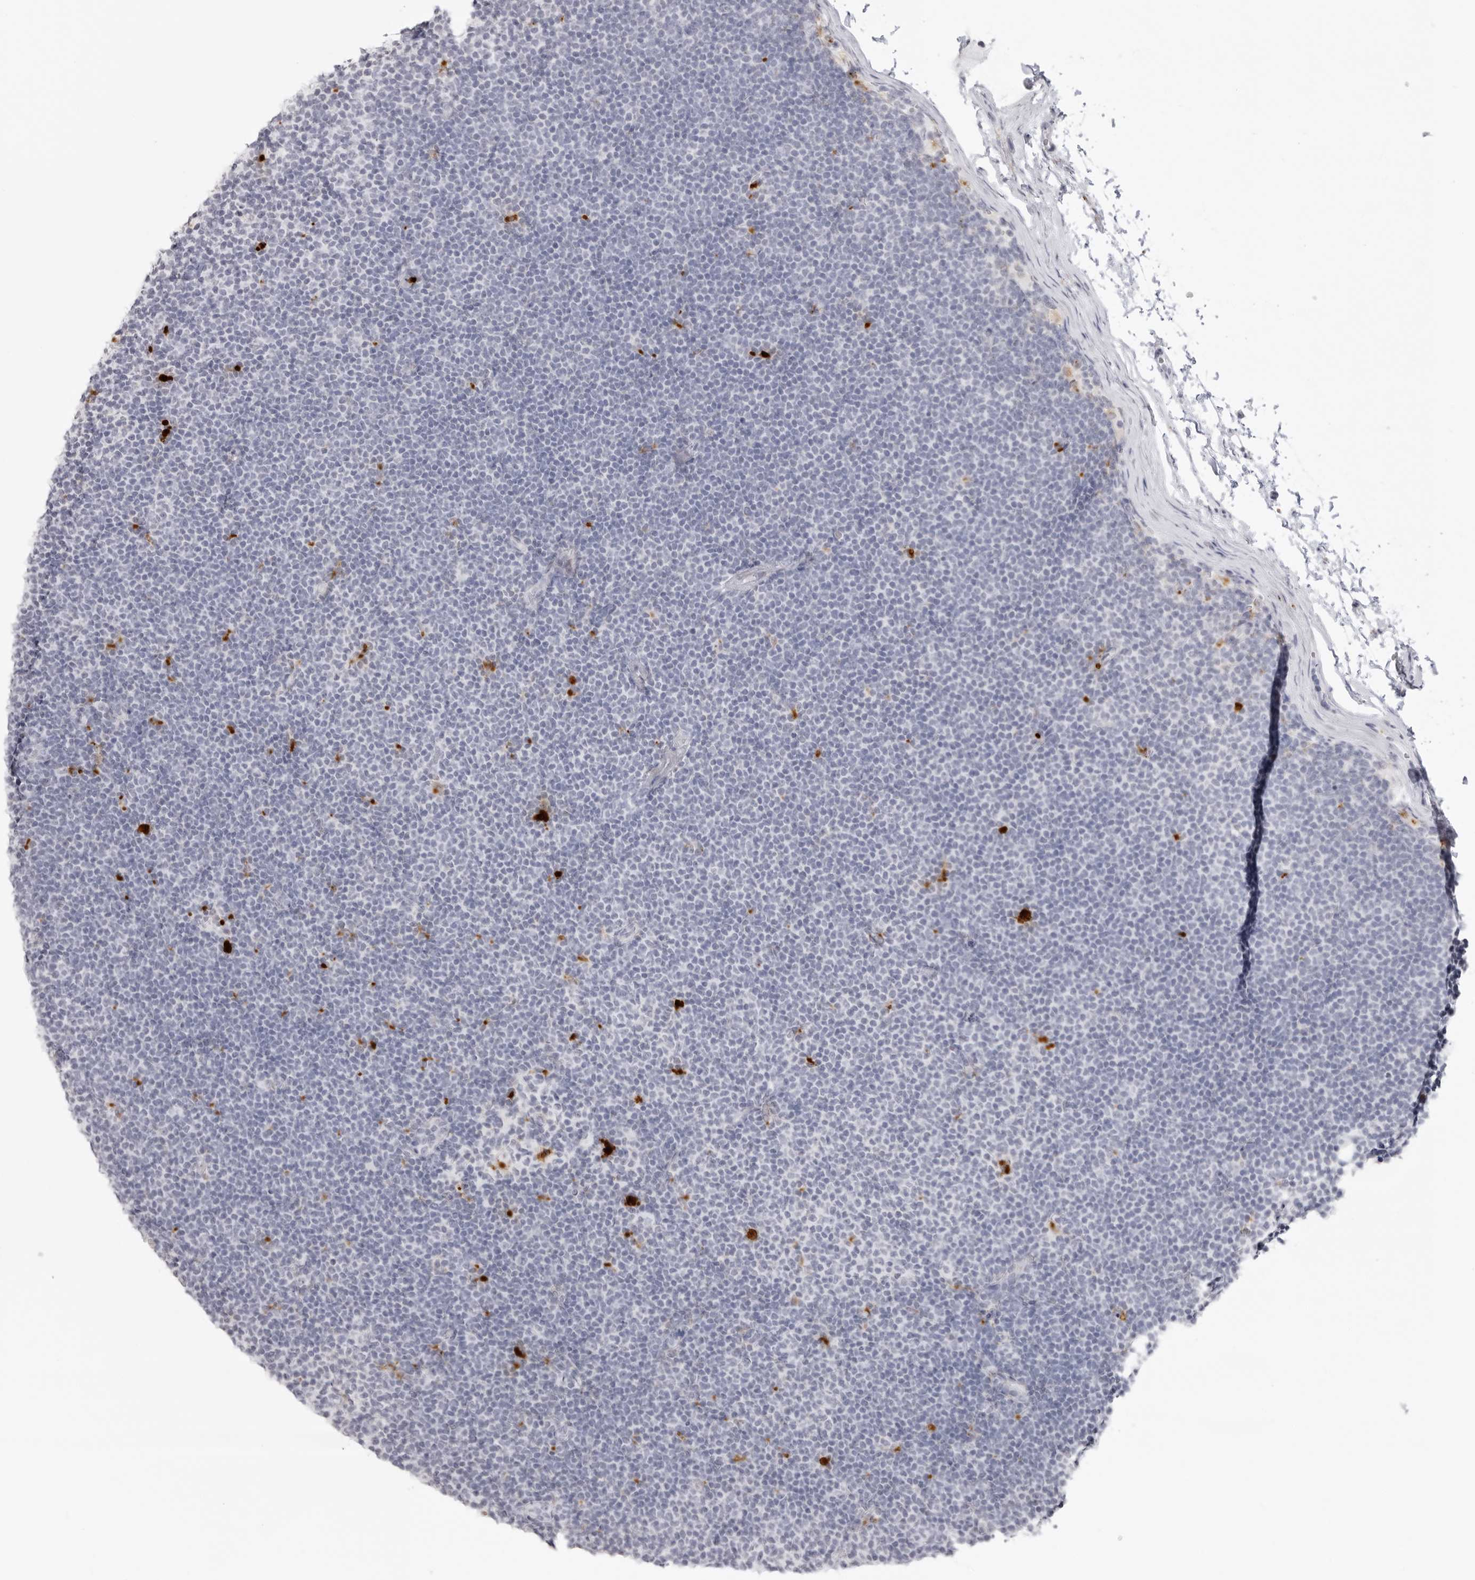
{"staining": {"intensity": "negative", "quantity": "none", "location": "none"}, "tissue": "lymphoma", "cell_type": "Tumor cells", "image_type": "cancer", "snomed": [{"axis": "morphology", "description": "Malignant lymphoma, non-Hodgkin's type, Low grade"}, {"axis": "topography", "description": "Lymph node"}], "caption": "Lymphoma was stained to show a protein in brown. There is no significant positivity in tumor cells. (DAB IHC visualized using brightfield microscopy, high magnification).", "gene": "IL25", "patient": {"sex": "female", "age": 53}}